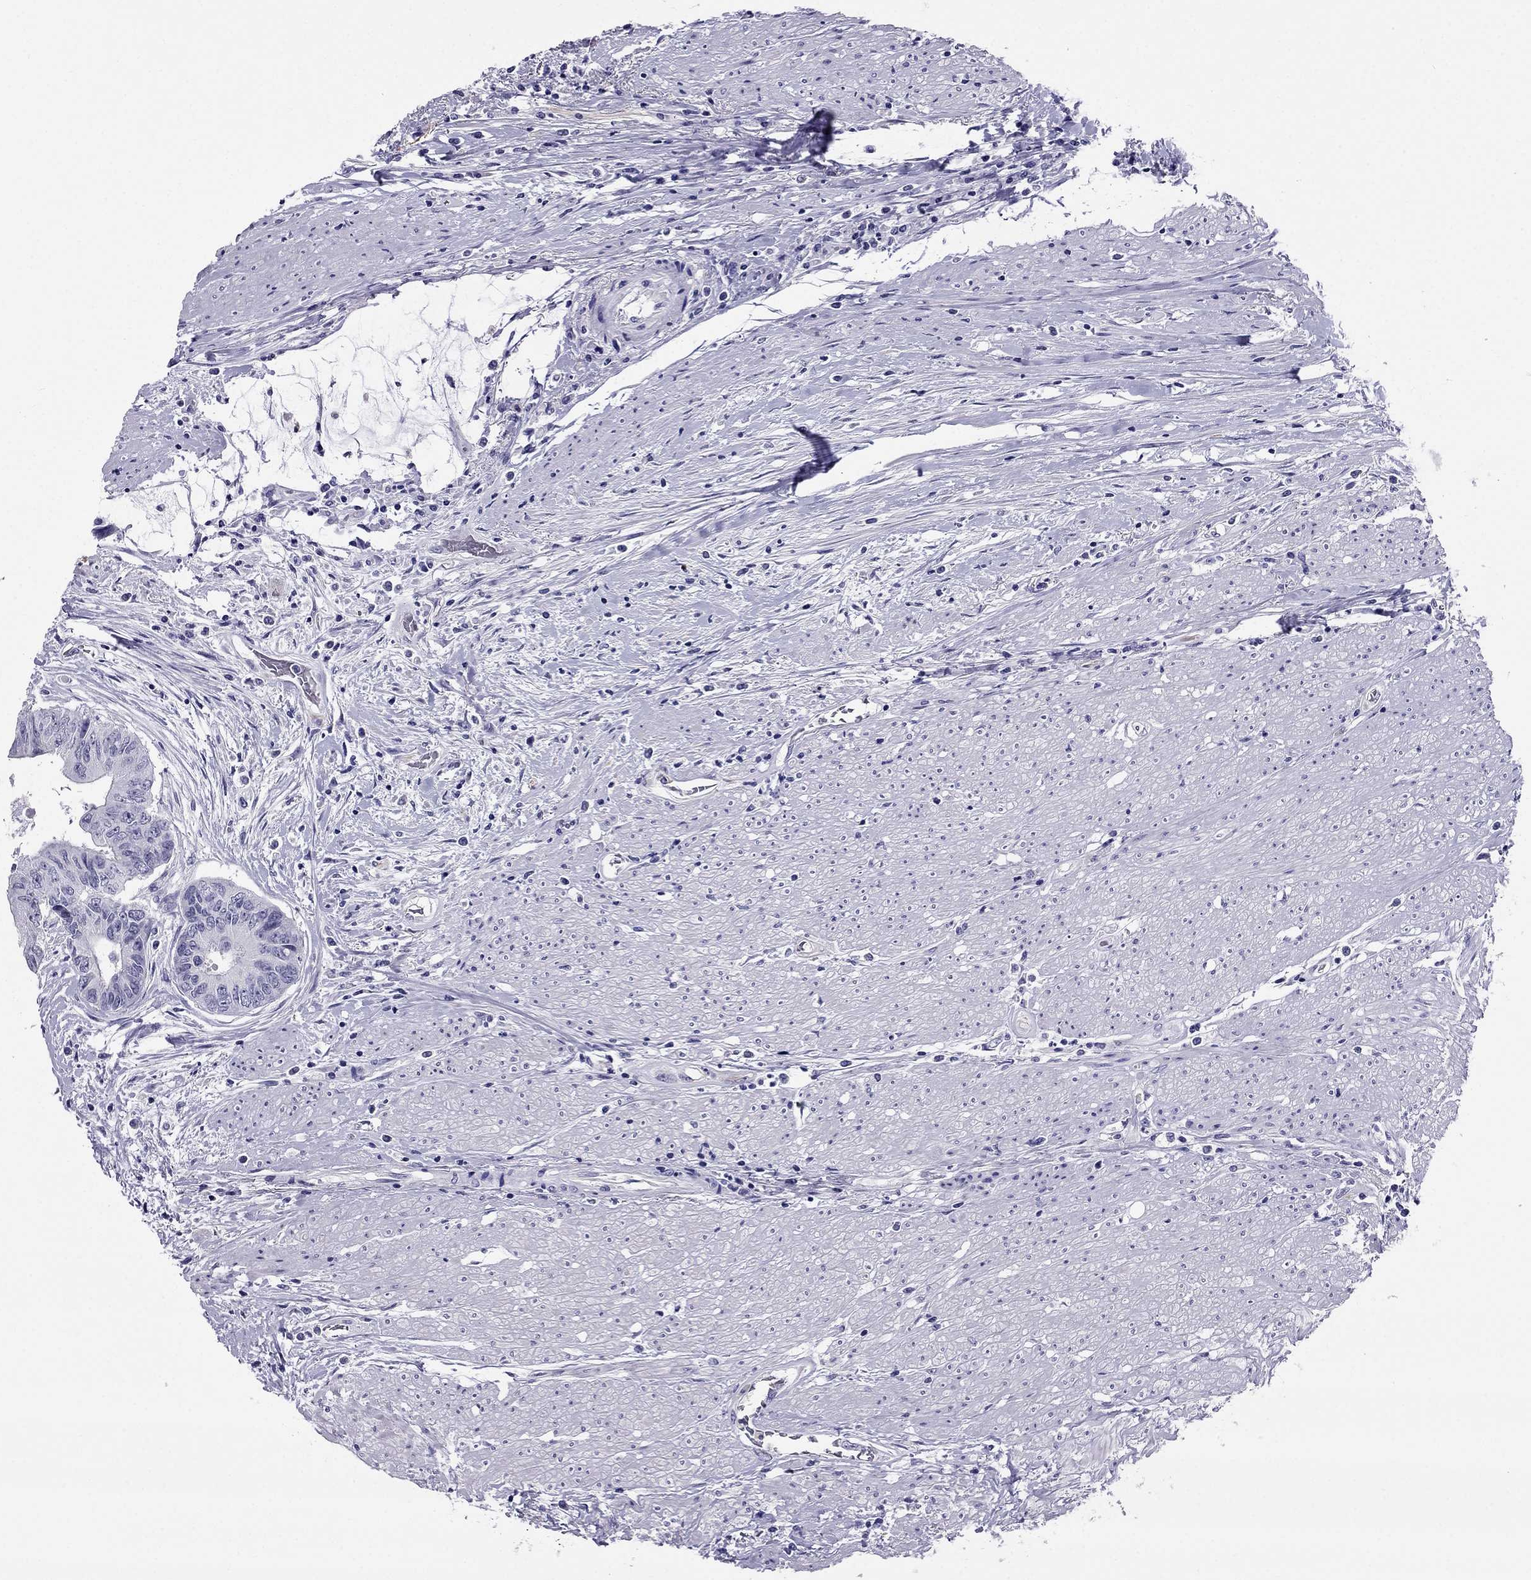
{"staining": {"intensity": "negative", "quantity": "none", "location": "none"}, "tissue": "colorectal cancer", "cell_type": "Tumor cells", "image_type": "cancer", "snomed": [{"axis": "morphology", "description": "Adenocarcinoma, NOS"}, {"axis": "topography", "description": "Rectum"}], "caption": "A high-resolution micrograph shows immunohistochemistry (IHC) staining of colorectal cancer (adenocarcinoma), which exhibits no significant expression in tumor cells.", "gene": "CROCC2", "patient": {"sex": "male", "age": 59}}